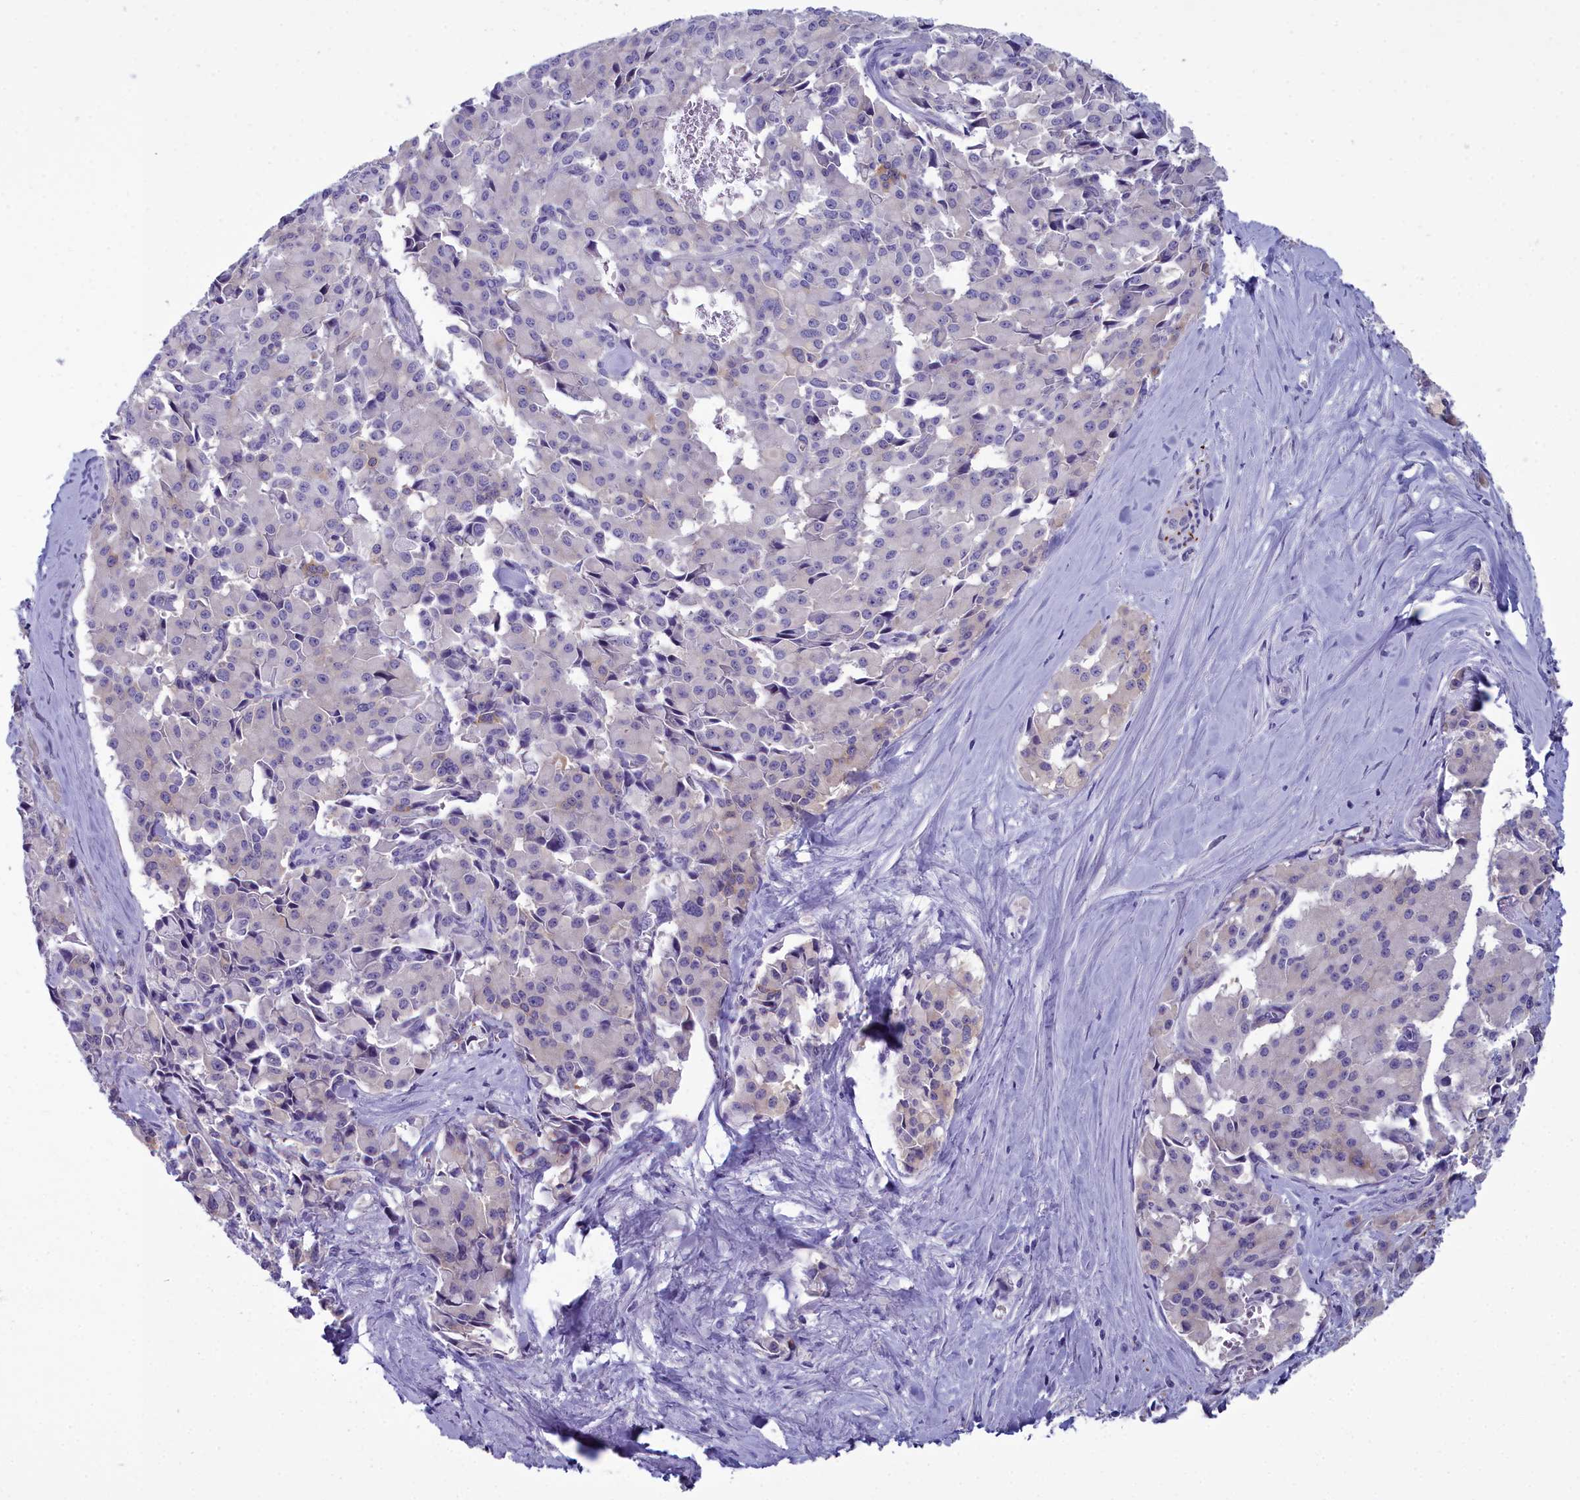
{"staining": {"intensity": "negative", "quantity": "none", "location": "none"}, "tissue": "pancreatic cancer", "cell_type": "Tumor cells", "image_type": "cancer", "snomed": [{"axis": "morphology", "description": "Adenocarcinoma, NOS"}, {"axis": "topography", "description": "Pancreas"}], "caption": "A micrograph of human pancreatic adenocarcinoma is negative for staining in tumor cells.", "gene": "MAP6", "patient": {"sex": "male", "age": 65}}